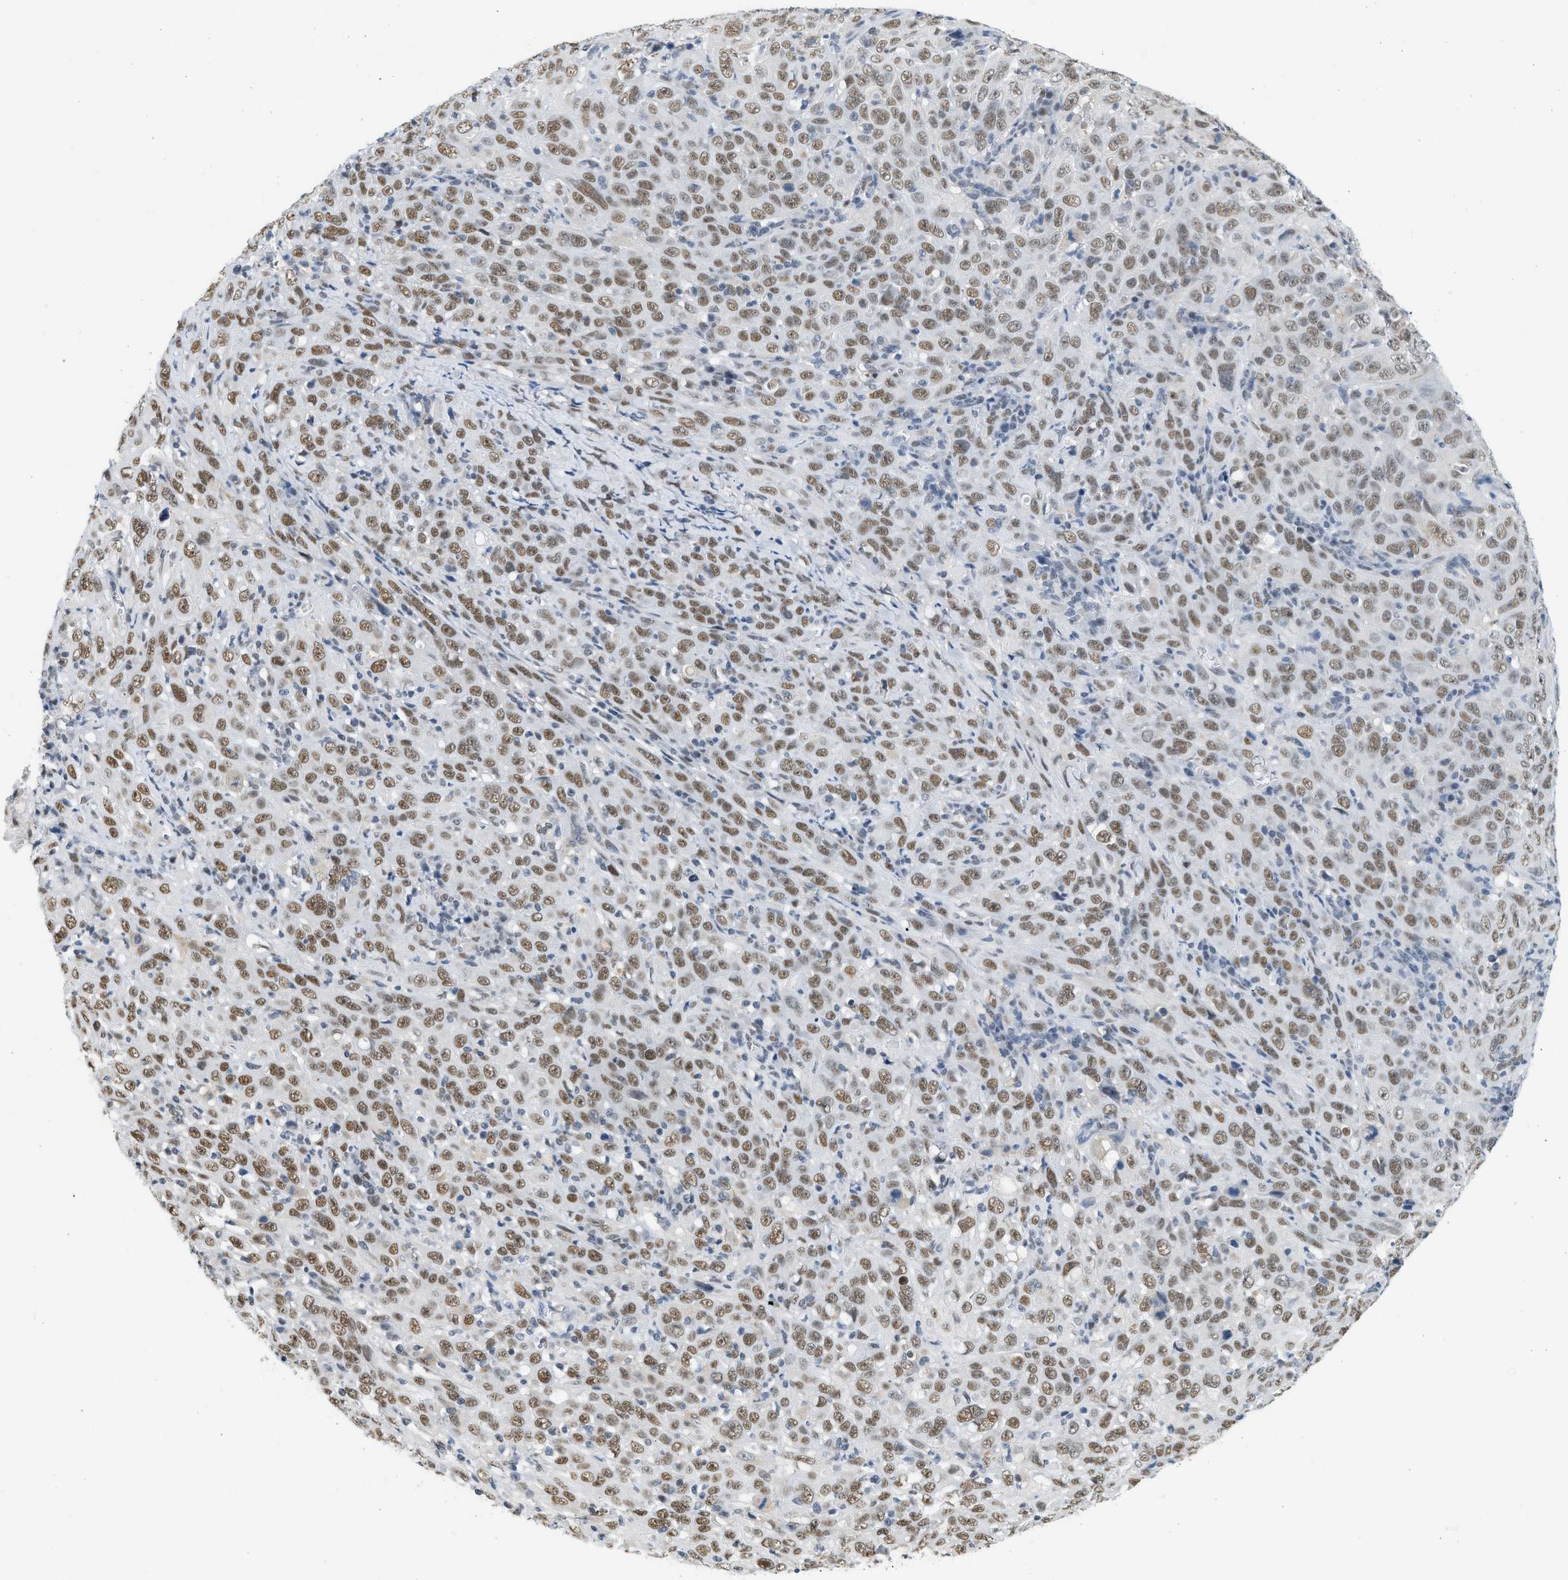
{"staining": {"intensity": "moderate", "quantity": ">75%", "location": "nuclear"}, "tissue": "cervical cancer", "cell_type": "Tumor cells", "image_type": "cancer", "snomed": [{"axis": "morphology", "description": "Squamous cell carcinoma, NOS"}, {"axis": "topography", "description": "Cervix"}], "caption": "Immunohistochemical staining of human cervical cancer (squamous cell carcinoma) displays medium levels of moderate nuclear protein expression in about >75% of tumor cells.", "gene": "HIPK1", "patient": {"sex": "female", "age": 46}}